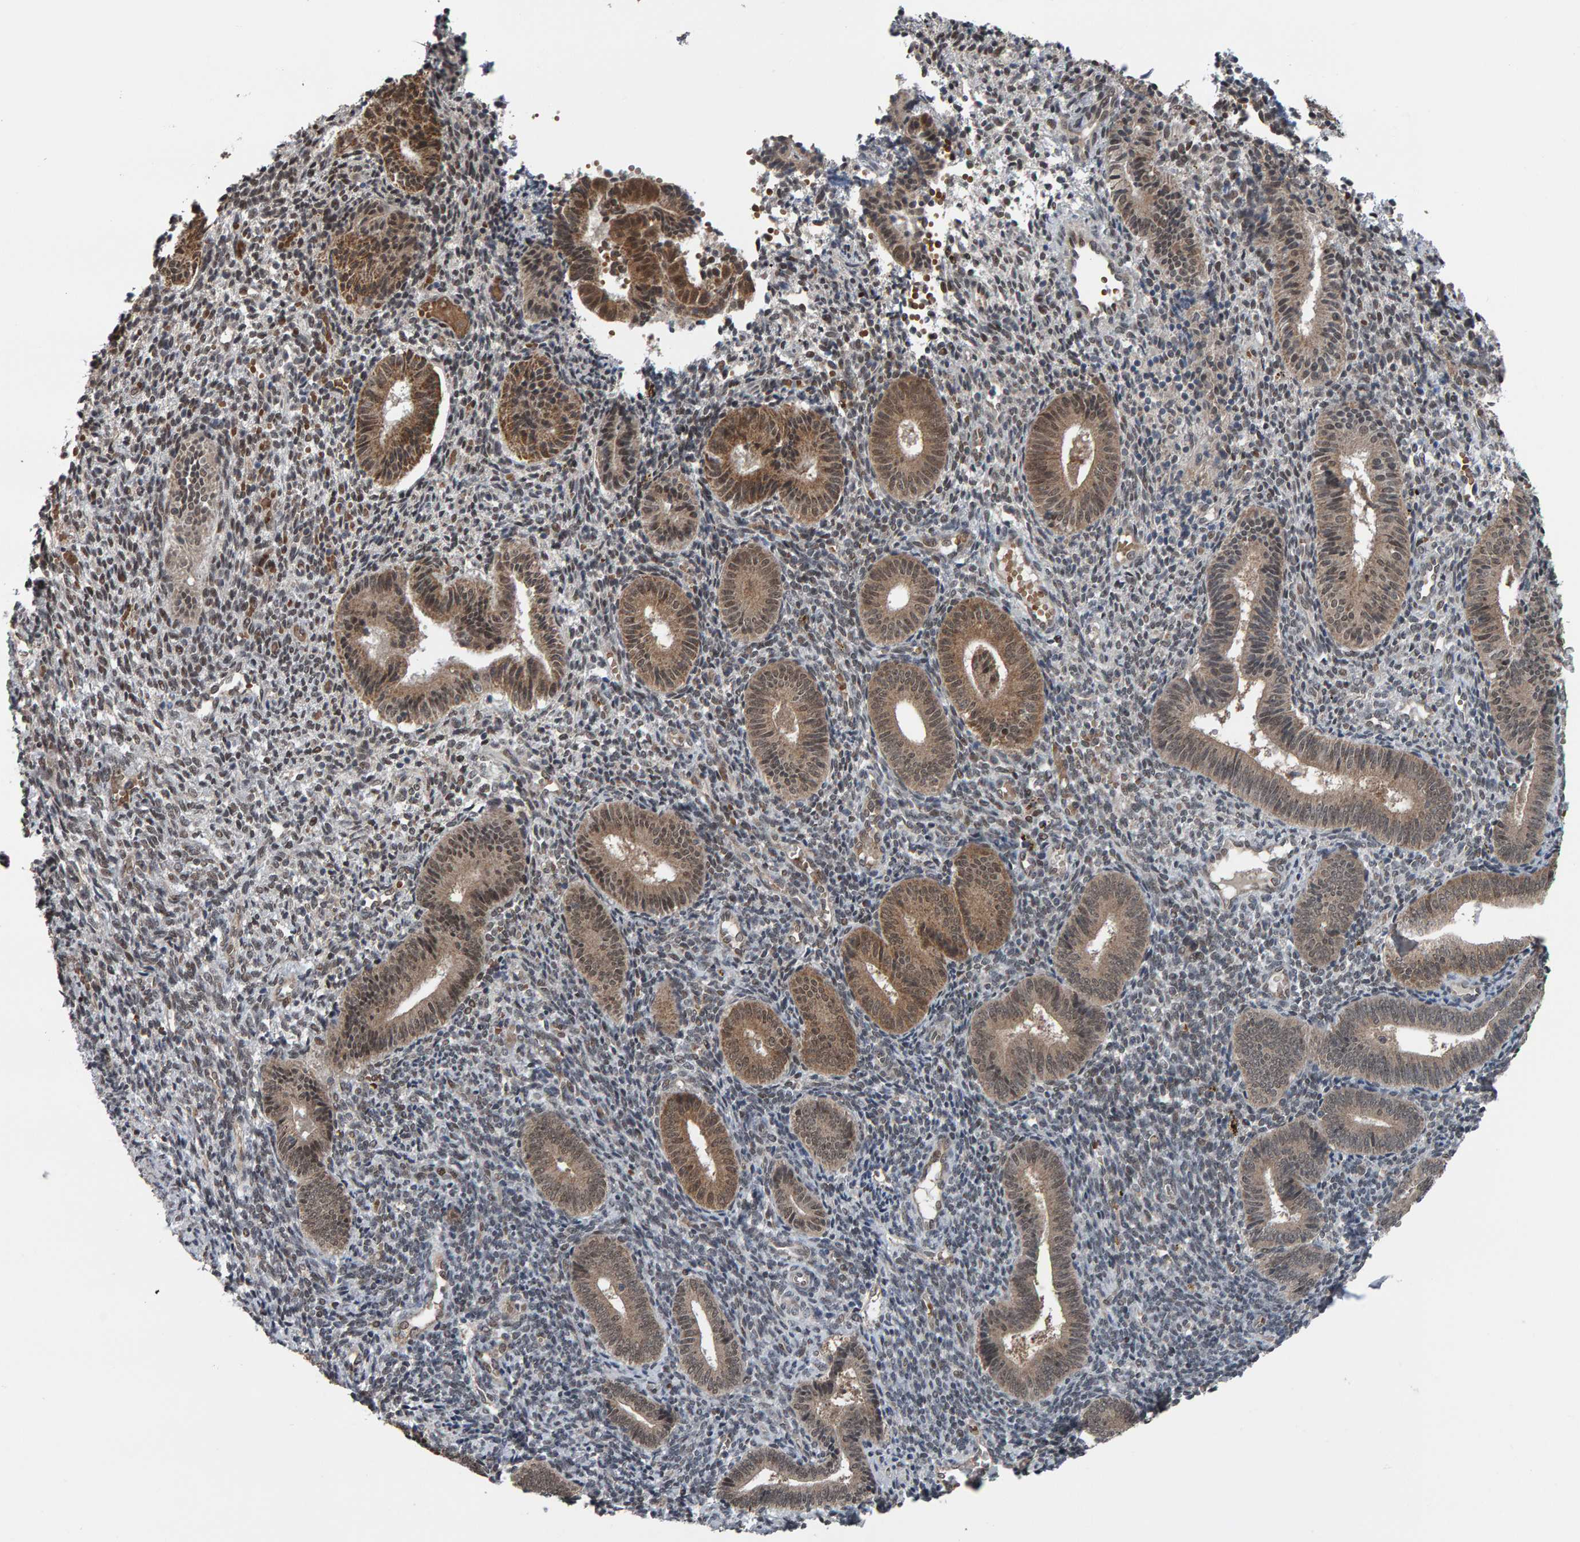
{"staining": {"intensity": "negative", "quantity": "none", "location": "none"}, "tissue": "endometrium", "cell_type": "Cells in endometrial stroma", "image_type": "normal", "snomed": [{"axis": "morphology", "description": "Normal tissue, NOS"}, {"axis": "topography", "description": "Uterus"}, {"axis": "topography", "description": "Endometrium"}], "caption": "The IHC photomicrograph has no significant expression in cells in endometrial stroma of endometrium. (Brightfield microscopy of DAB (3,3'-diaminobenzidine) IHC at high magnification).", "gene": "COASY", "patient": {"sex": "female", "age": 33}}